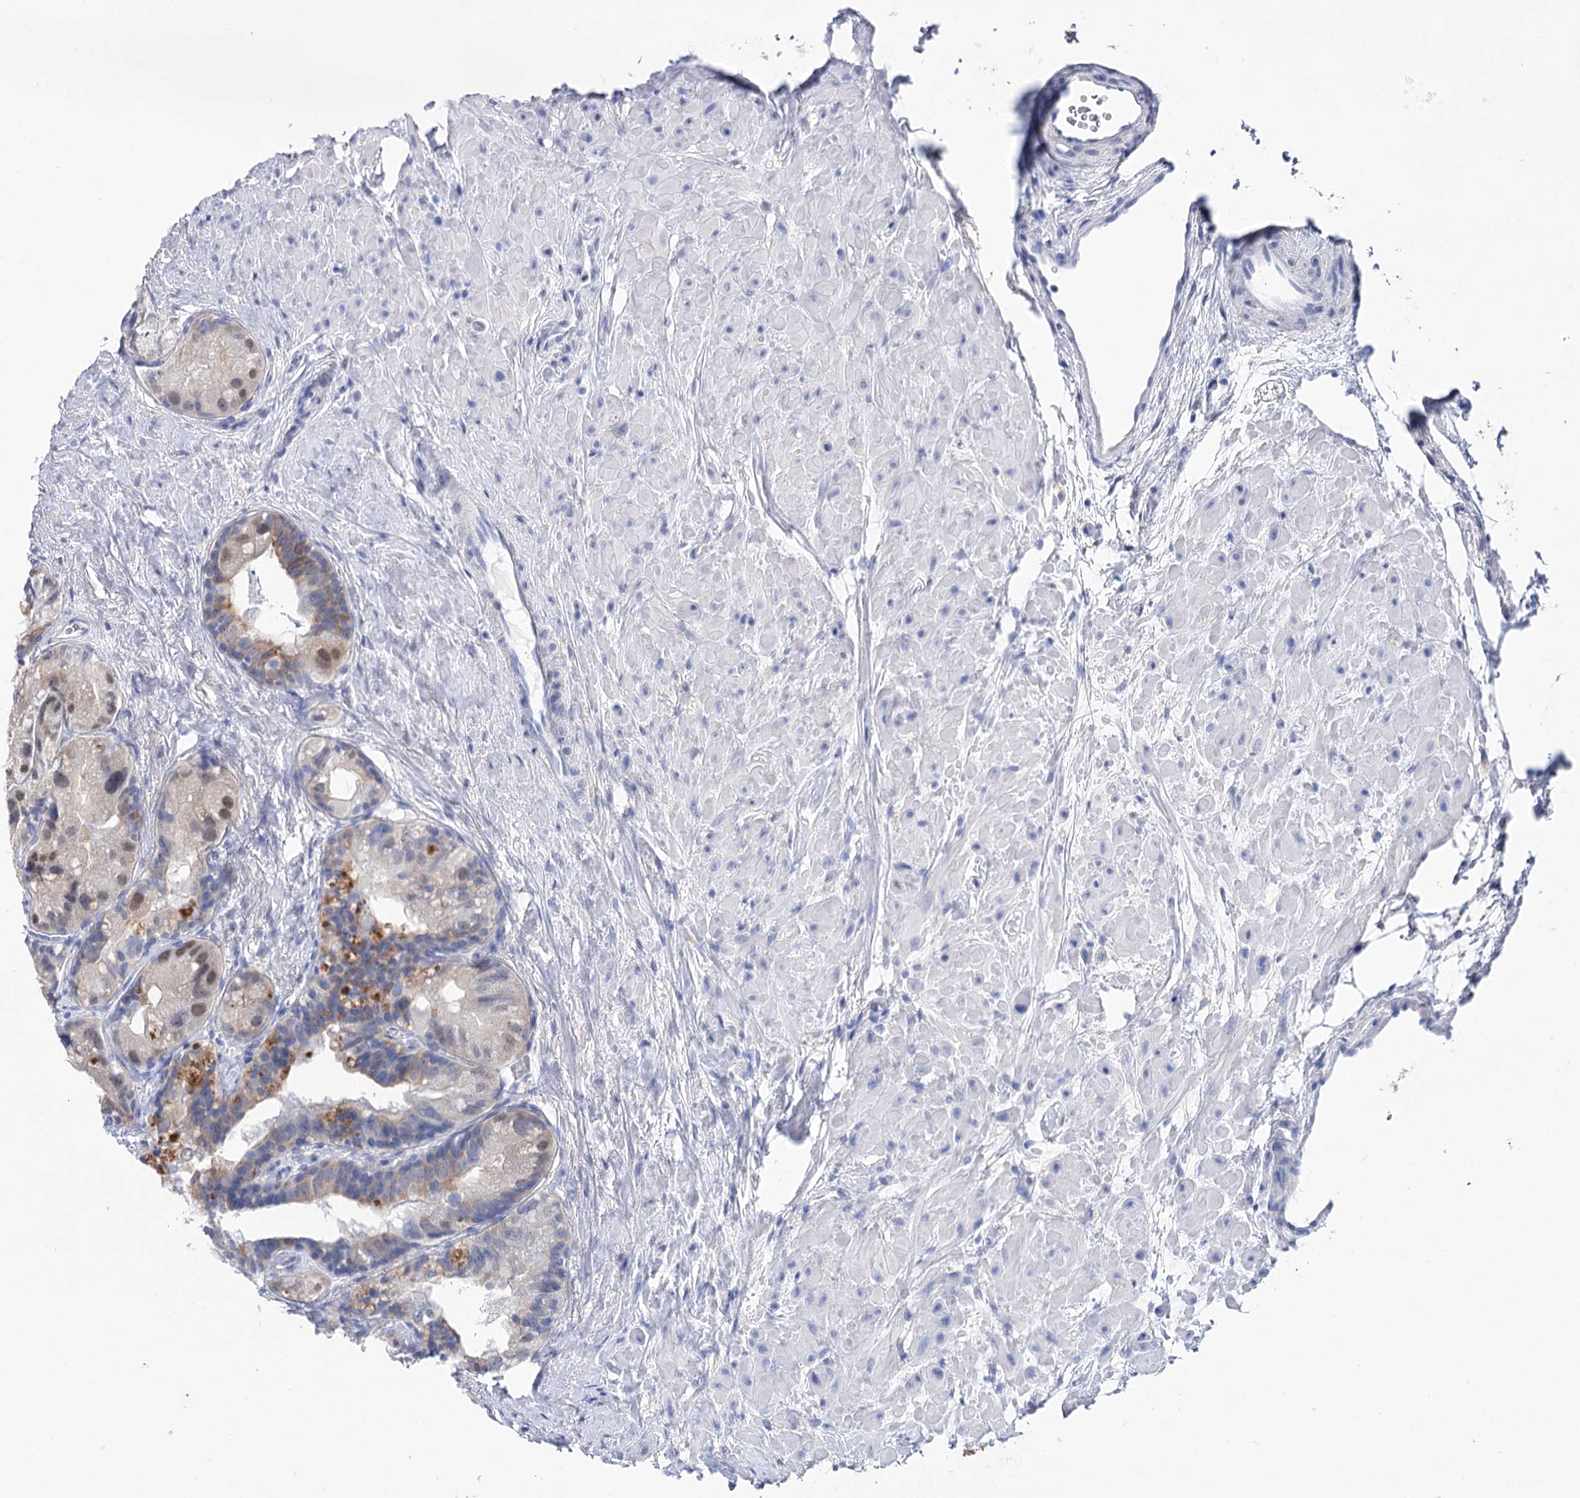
{"staining": {"intensity": "moderate", "quantity": "<25%", "location": "cytoplasmic/membranous"}, "tissue": "prostate cancer", "cell_type": "Tumor cells", "image_type": "cancer", "snomed": [{"axis": "morphology", "description": "Normal tissue, NOS"}, {"axis": "morphology", "description": "Adenocarcinoma, Low grade"}, {"axis": "topography", "description": "Prostate"}], "caption": "Immunohistochemical staining of prostate low-grade adenocarcinoma exhibits low levels of moderate cytoplasmic/membranous staining in approximately <25% of tumor cells.", "gene": "UGDH", "patient": {"sex": "male", "age": 72}}